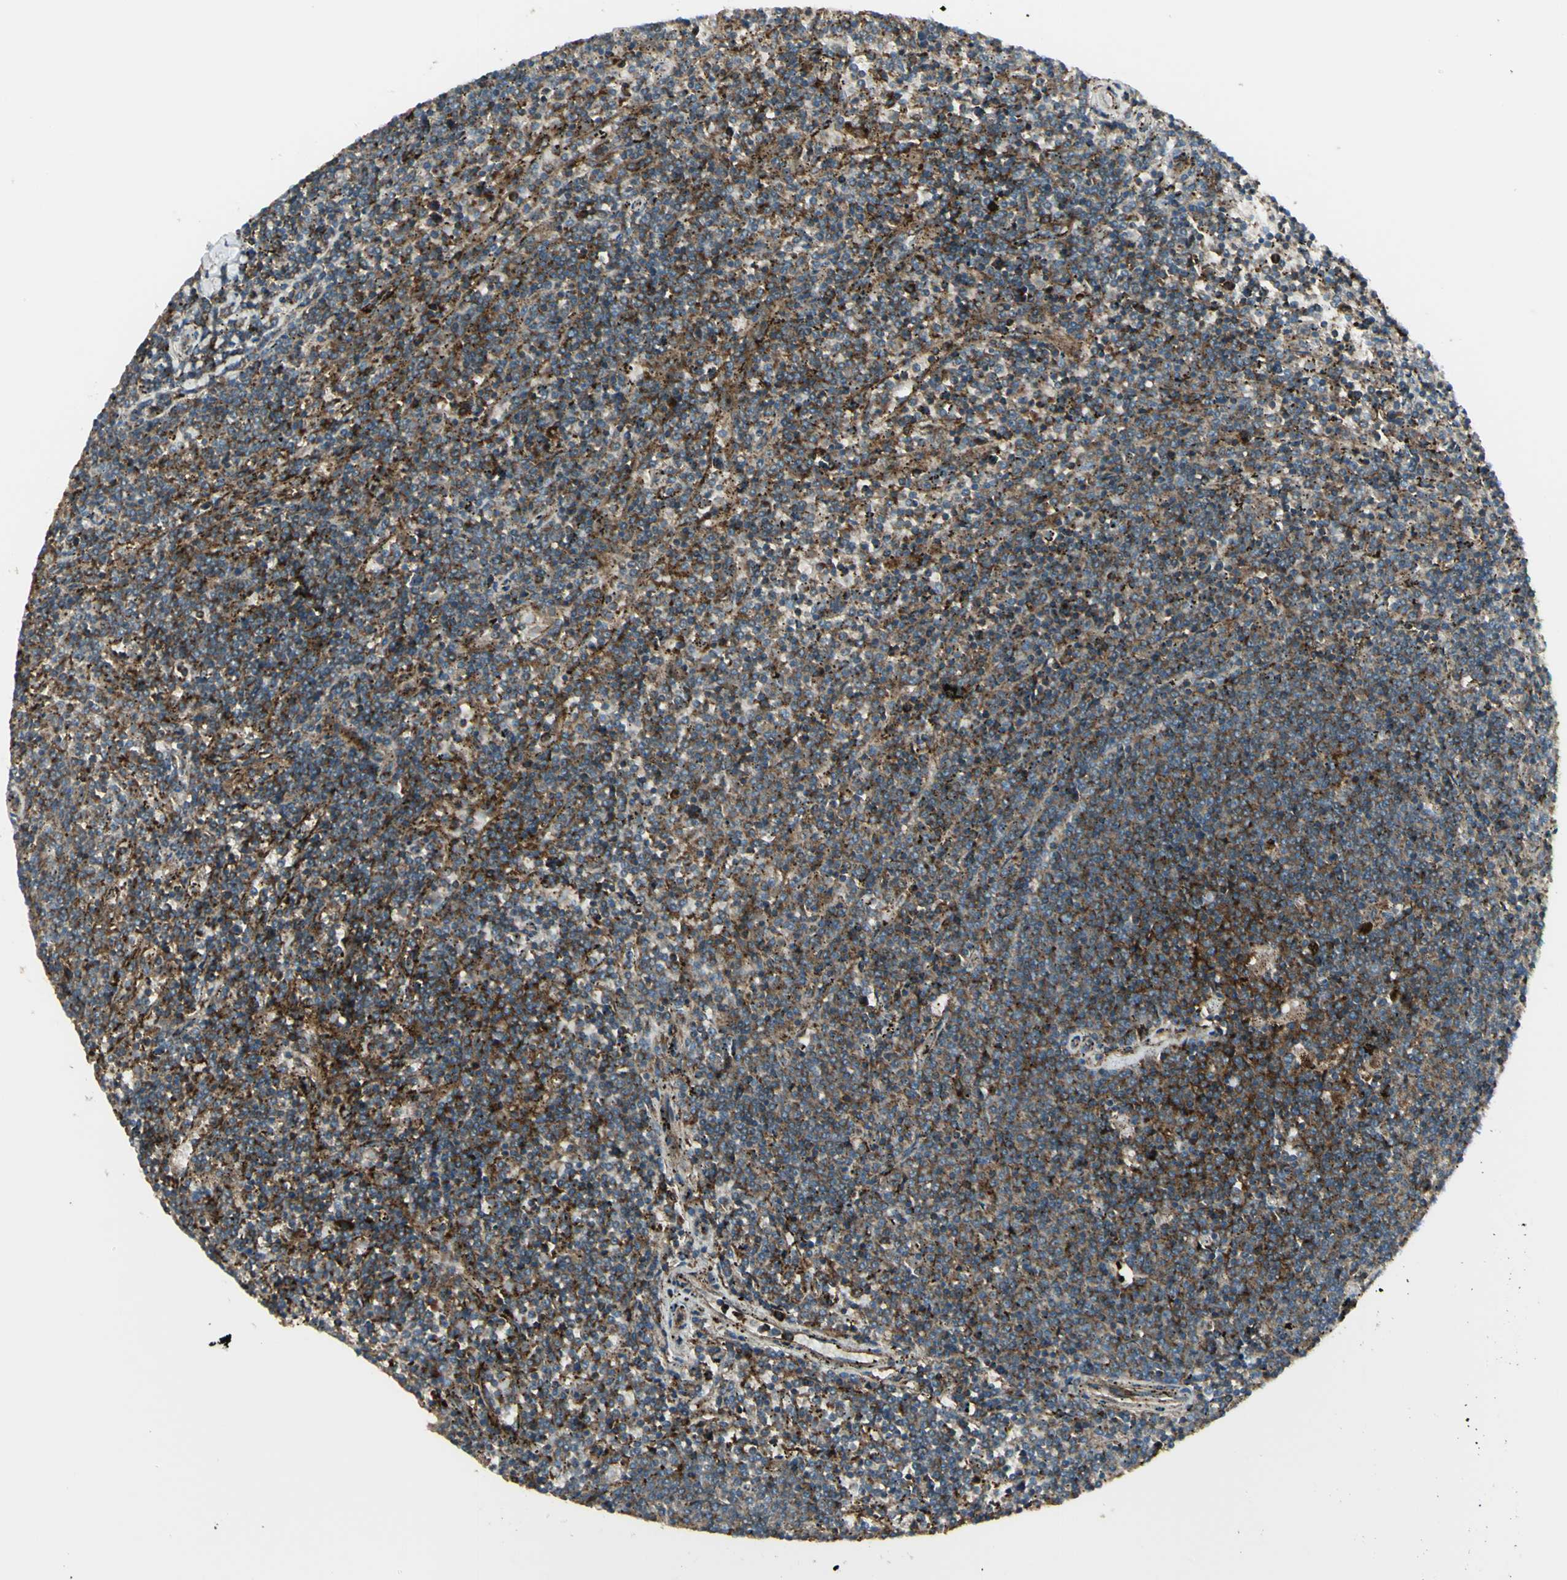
{"staining": {"intensity": "moderate", "quantity": "25%-75%", "location": "cytoplasmic/membranous"}, "tissue": "lymphoma", "cell_type": "Tumor cells", "image_type": "cancer", "snomed": [{"axis": "morphology", "description": "Malignant lymphoma, non-Hodgkin's type, Low grade"}, {"axis": "topography", "description": "Spleen"}], "caption": "Protein staining shows moderate cytoplasmic/membranous staining in about 25%-75% of tumor cells in malignant lymphoma, non-Hodgkin's type (low-grade).", "gene": "NAPA", "patient": {"sex": "female", "age": 50}}